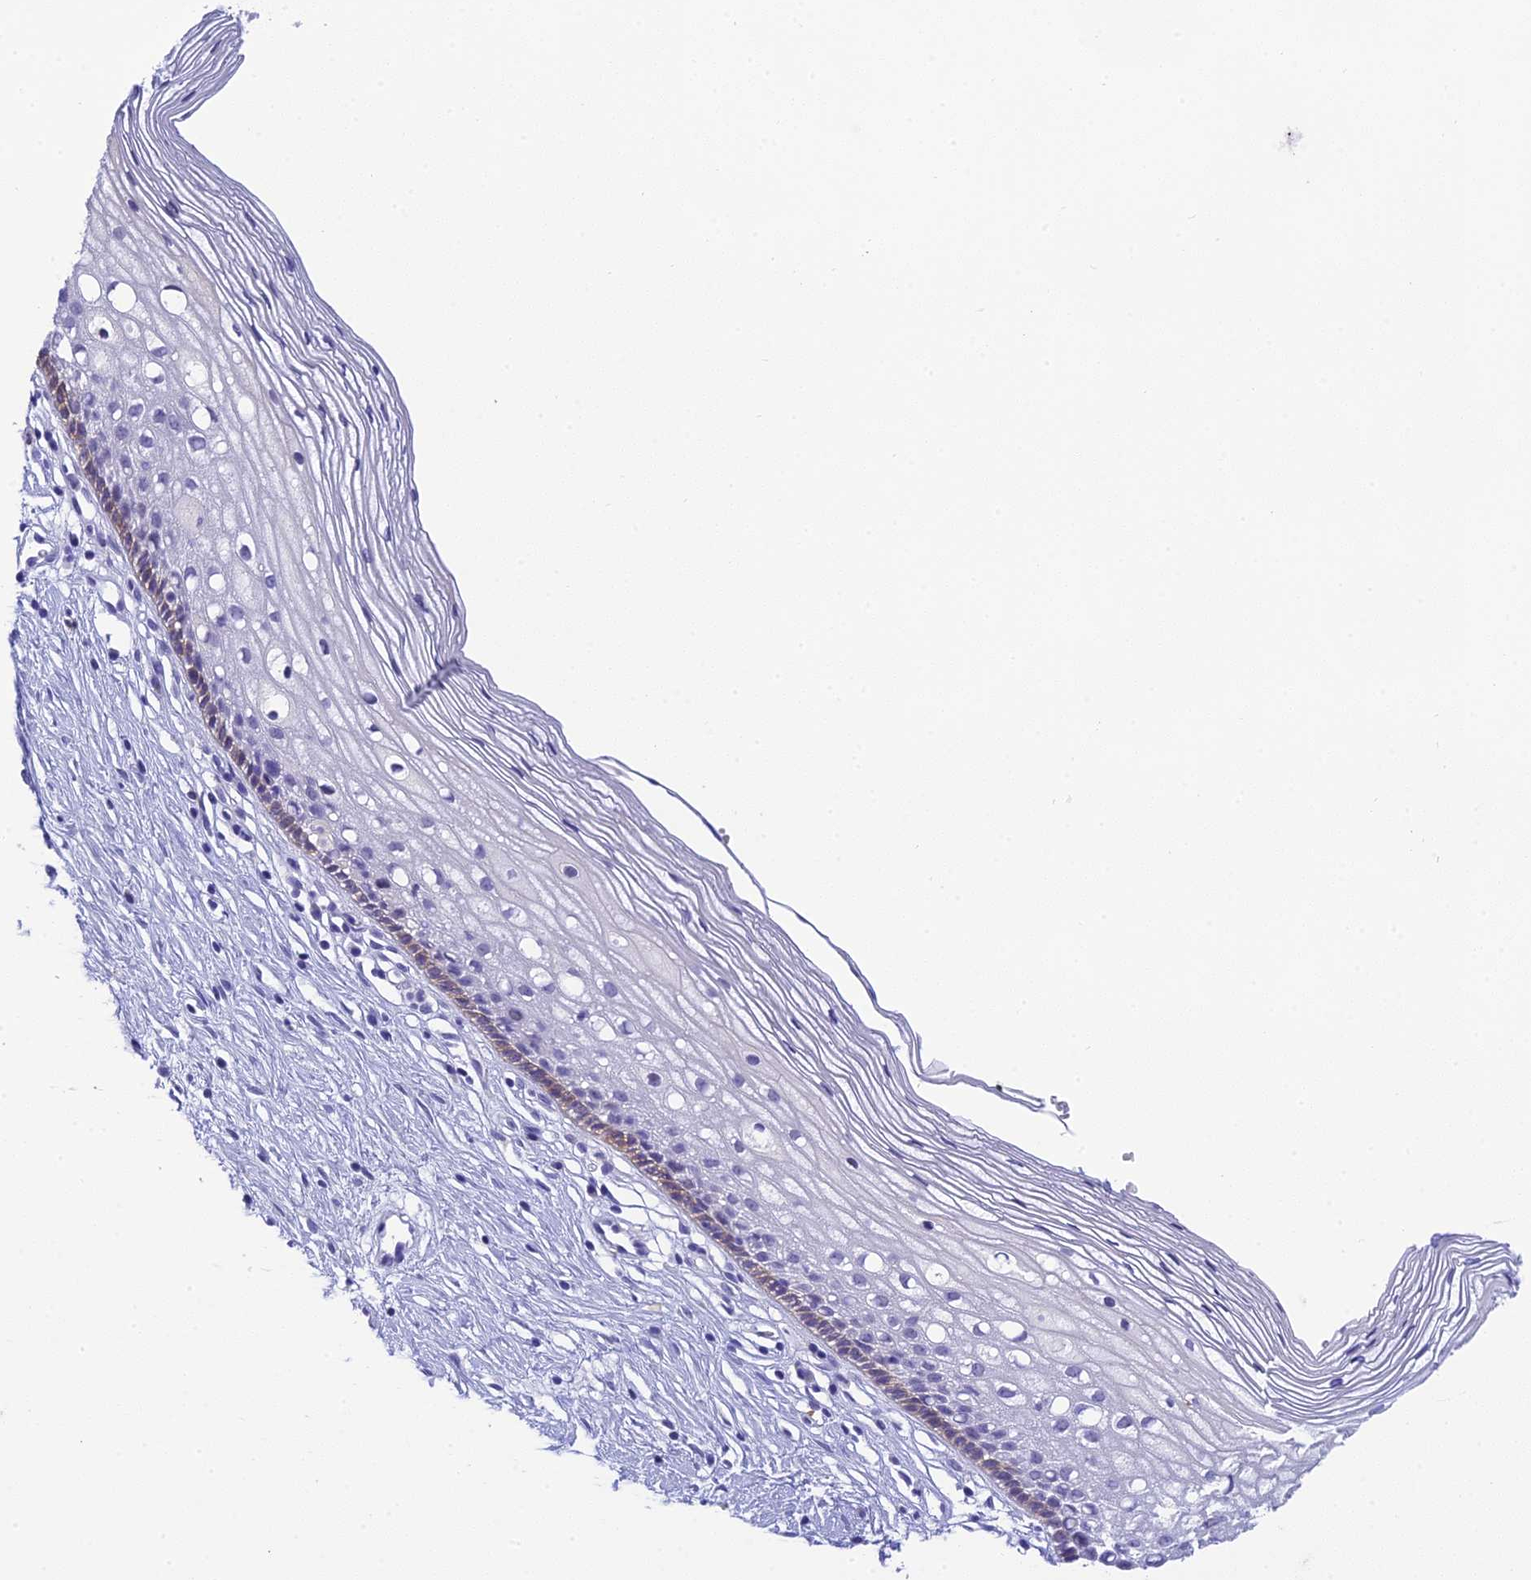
{"staining": {"intensity": "negative", "quantity": "none", "location": "none"}, "tissue": "cervix", "cell_type": "Glandular cells", "image_type": "normal", "snomed": [{"axis": "morphology", "description": "Normal tissue, NOS"}, {"axis": "topography", "description": "Cervix"}], "caption": "DAB (3,3'-diaminobenzidine) immunohistochemical staining of benign human cervix demonstrates no significant staining in glandular cells. The staining was performed using DAB (3,3'-diaminobenzidine) to visualize the protein expression in brown, while the nuclei were stained in blue with hematoxylin (Magnification: 20x).", "gene": "KDELR3", "patient": {"sex": "female", "age": 27}}